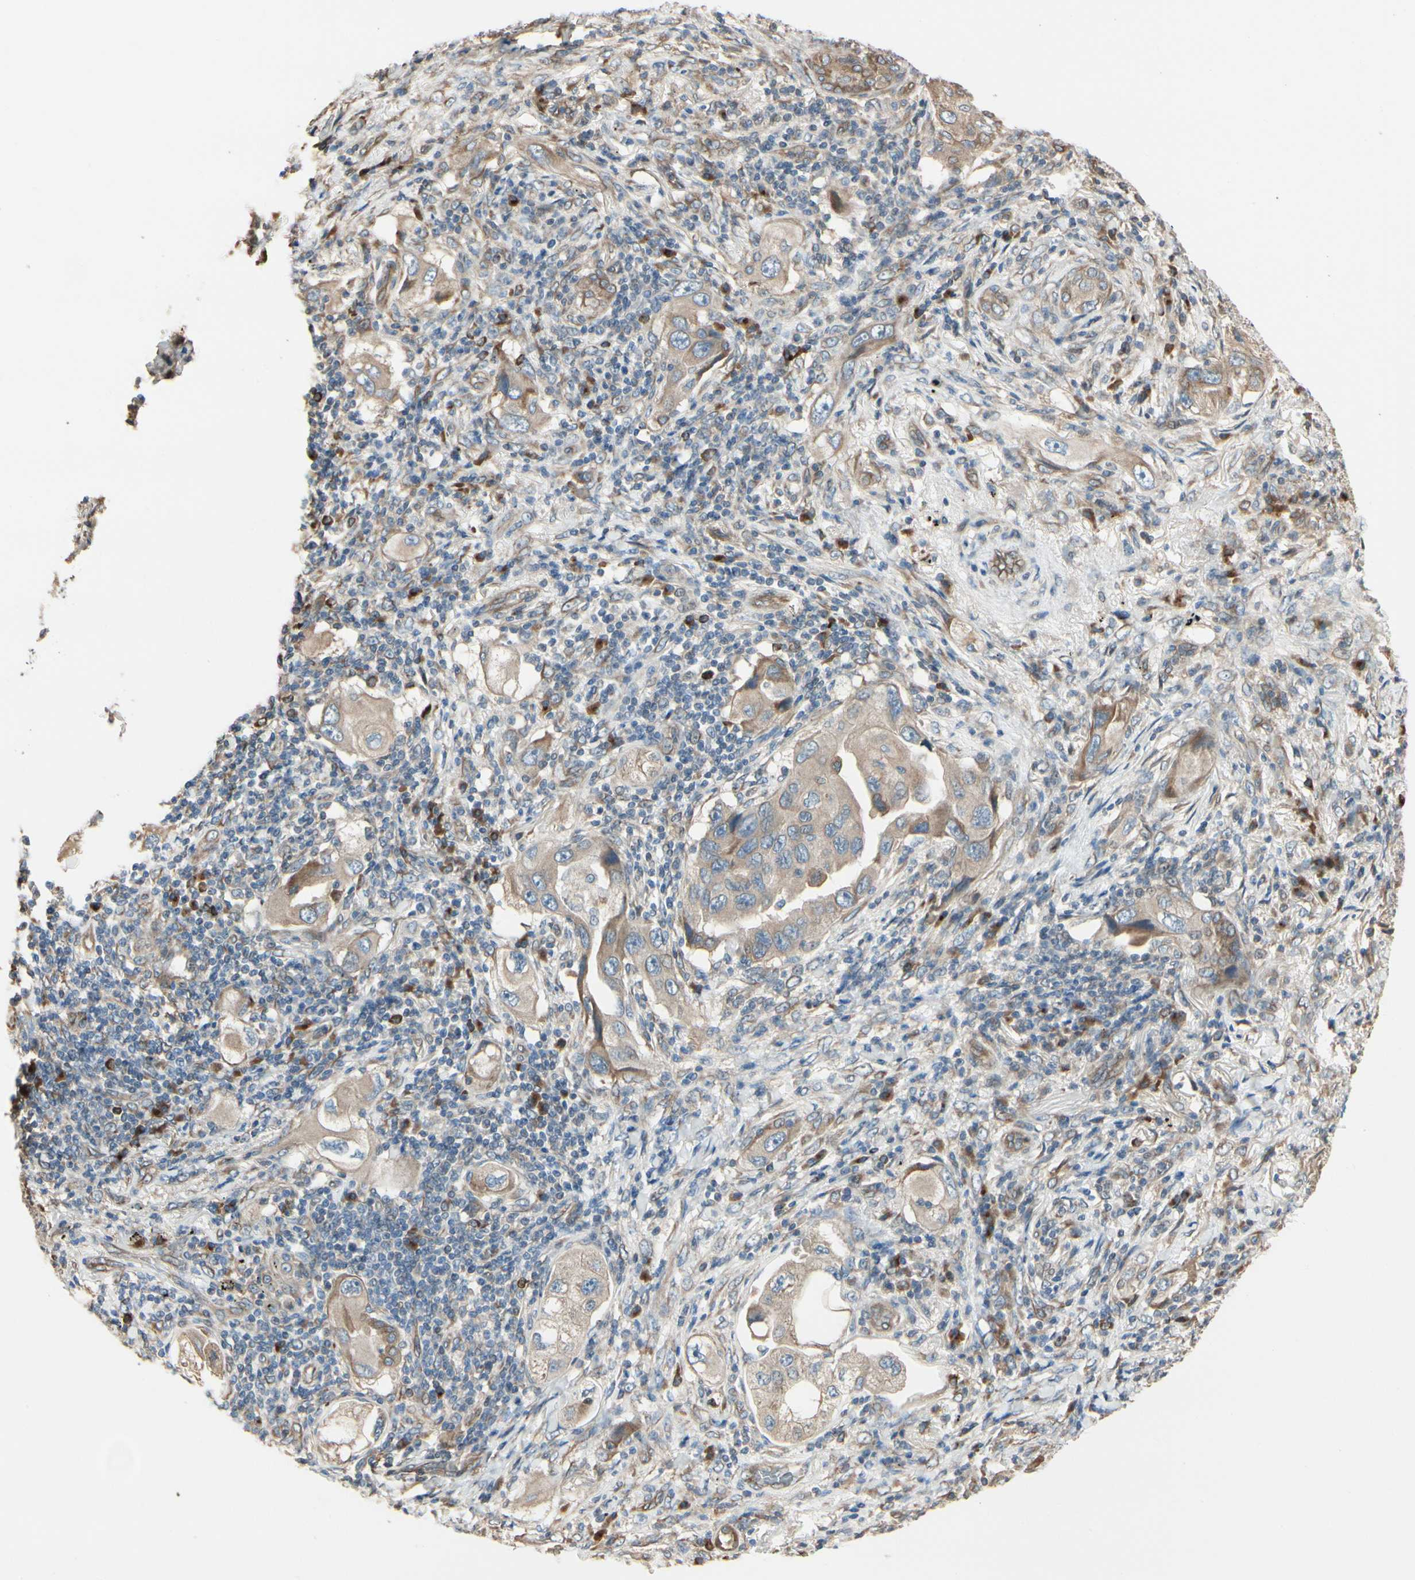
{"staining": {"intensity": "weak", "quantity": ">75%", "location": "cytoplasmic/membranous"}, "tissue": "lung cancer", "cell_type": "Tumor cells", "image_type": "cancer", "snomed": [{"axis": "morphology", "description": "Adenocarcinoma, NOS"}, {"axis": "topography", "description": "Lung"}], "caption": "A high-resolution histopathology image shows immunohistochemistry (IHC) staining of lung cancer, which shows weak cytoplasmic/membranous expression in about >75% of tumor cells.", "gene": "NUCB2", "patient": {"sex": "female", "age": 65}}